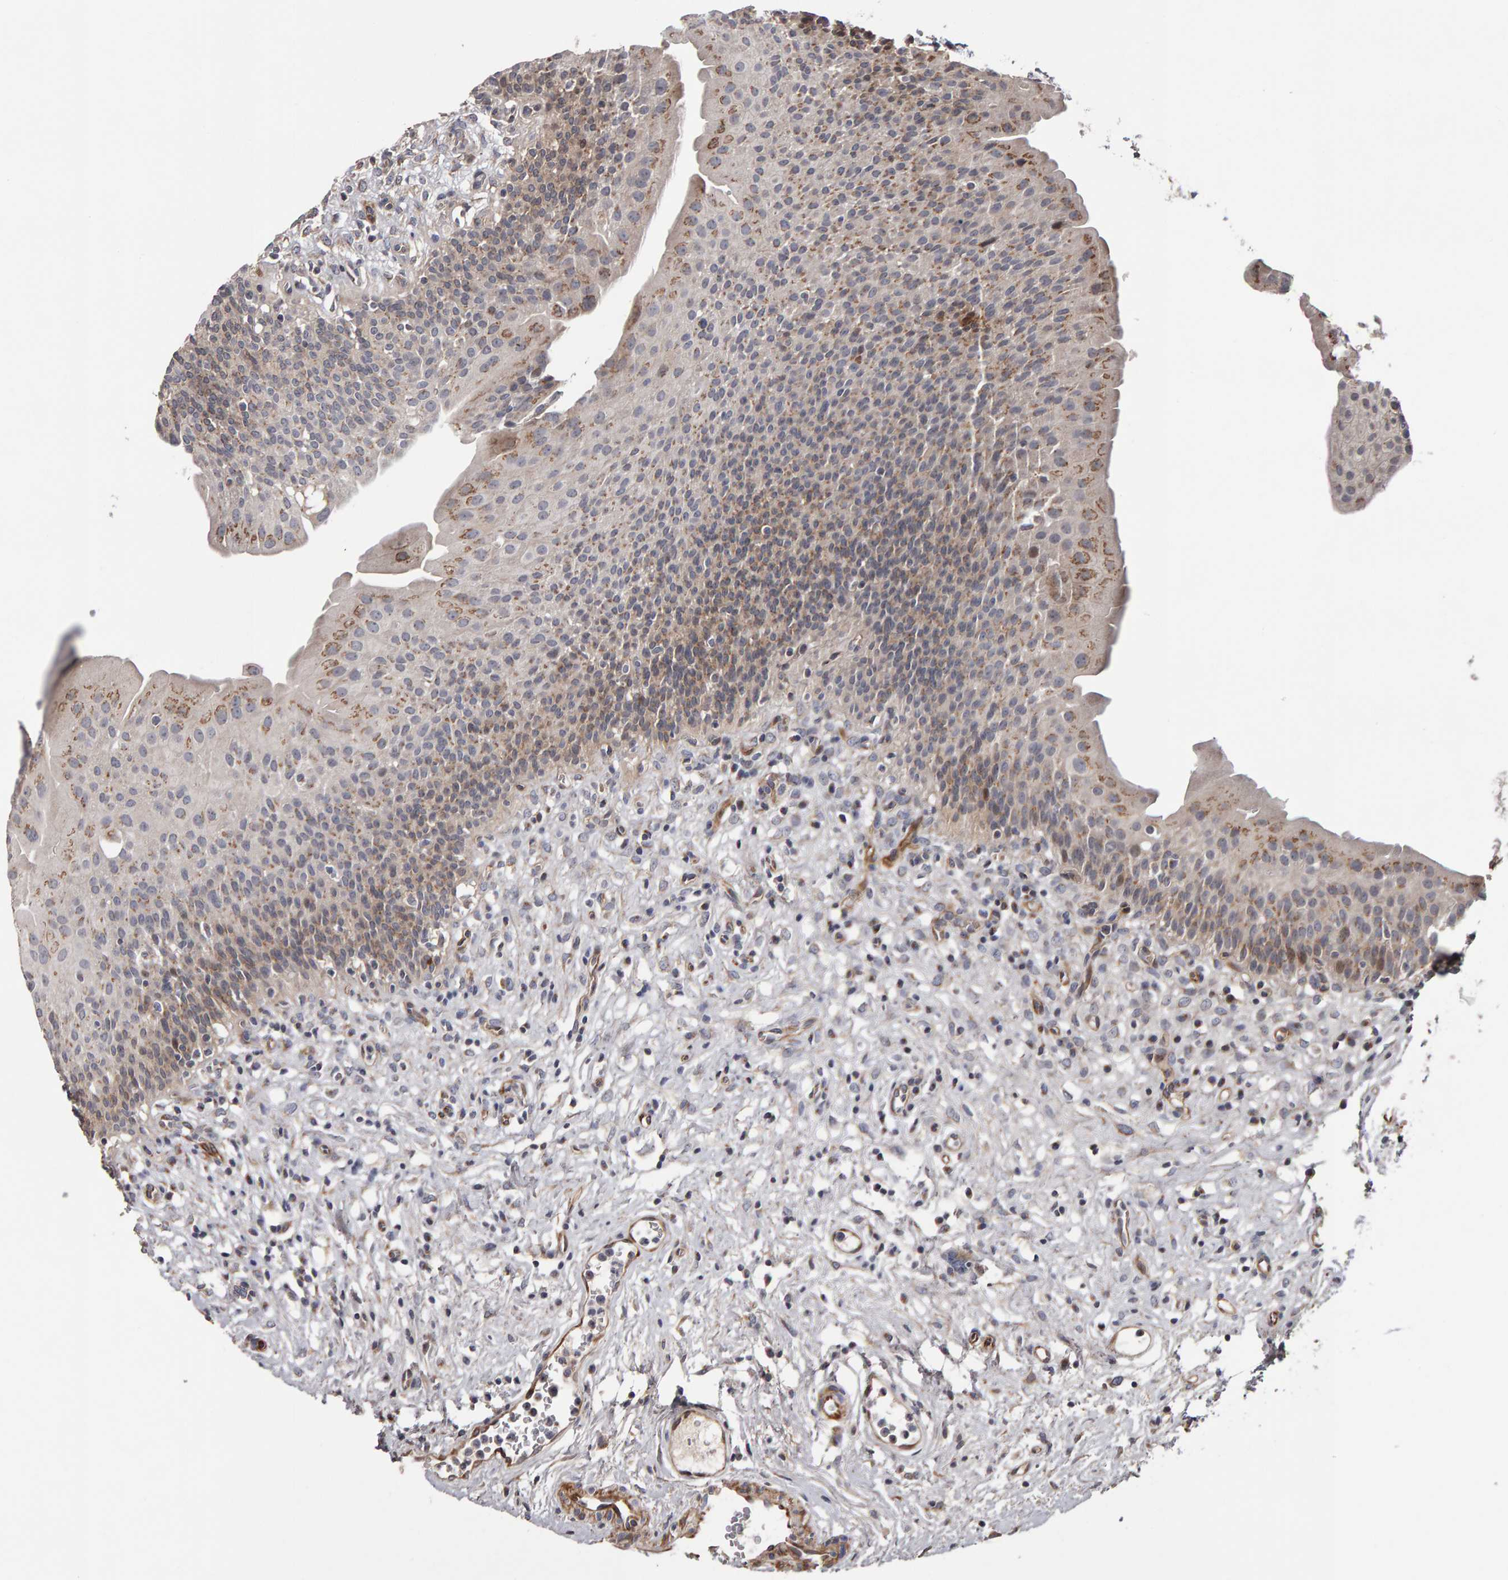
{"staining": {"intensity": "moderate", "quantity": "25%-75%", "location": "cytoplasmic/membranous"}, "tissue": "urothelial cancer", "cell_type": "Tumor cells", "image_type": "cancer", "snomed": [{"axis": "morphology", "description": "Normal tissue, NOS"}, {"axis": "morphology", "description": "Urothelial carcinoma, Low grade"}, {"axis": "topography", "description": "Smooth muscle"}, {"axis": "topography", "description": "Urinary bladder"}], "caption": "A medium amount of moderate cytoplasmic/membranous staining is identified in about 25%-75% of tumor cells in urothelial carcinoma (low-grade) tissue. (DAB (3,3'-diaminobenzidine) IHC, brown staining for protein, blue staining for nuclei).", "gene": "CANT1", "patient": {"sex": "male", "age": 60}}